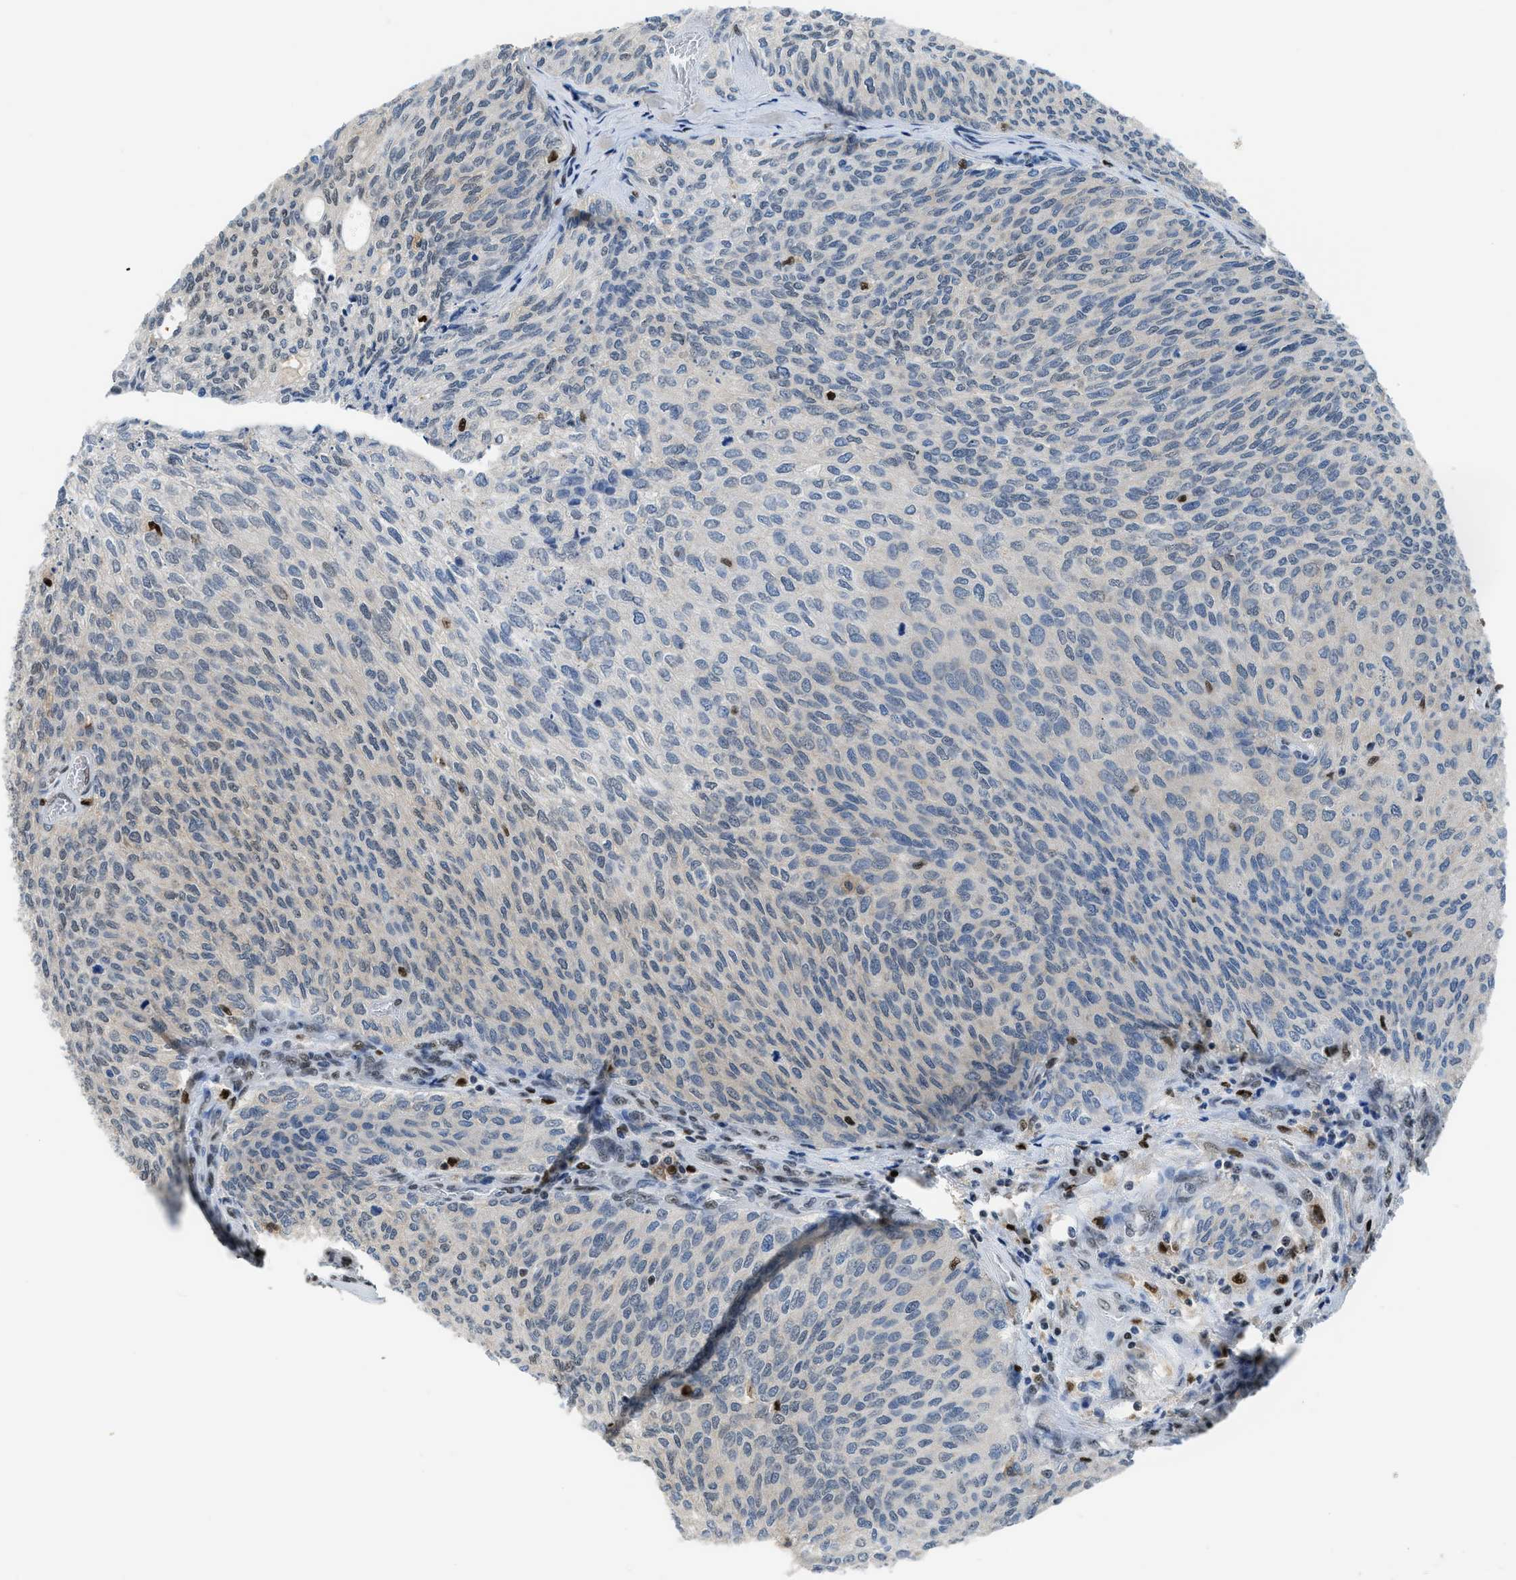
{"staining": {"intensity": "negative", "quantity": "none", "location": "none"}, "tissue": "urothelial cancer", "cell_type": "Tumor cells", "image_type": "cancer", "snomed": [{"axis": "morphology", "description": "Urothelial carcinoma, Low grade"}, {"axis": "topography", "description": "Urinary bladder"}], "caption": "The immunohistochemistry image has no significant positivity in tumor cells of urothelial carcinoma (low-grade) tissue.", "gene": "ALX1", "patient": {"sex": "female", "age": 79}}